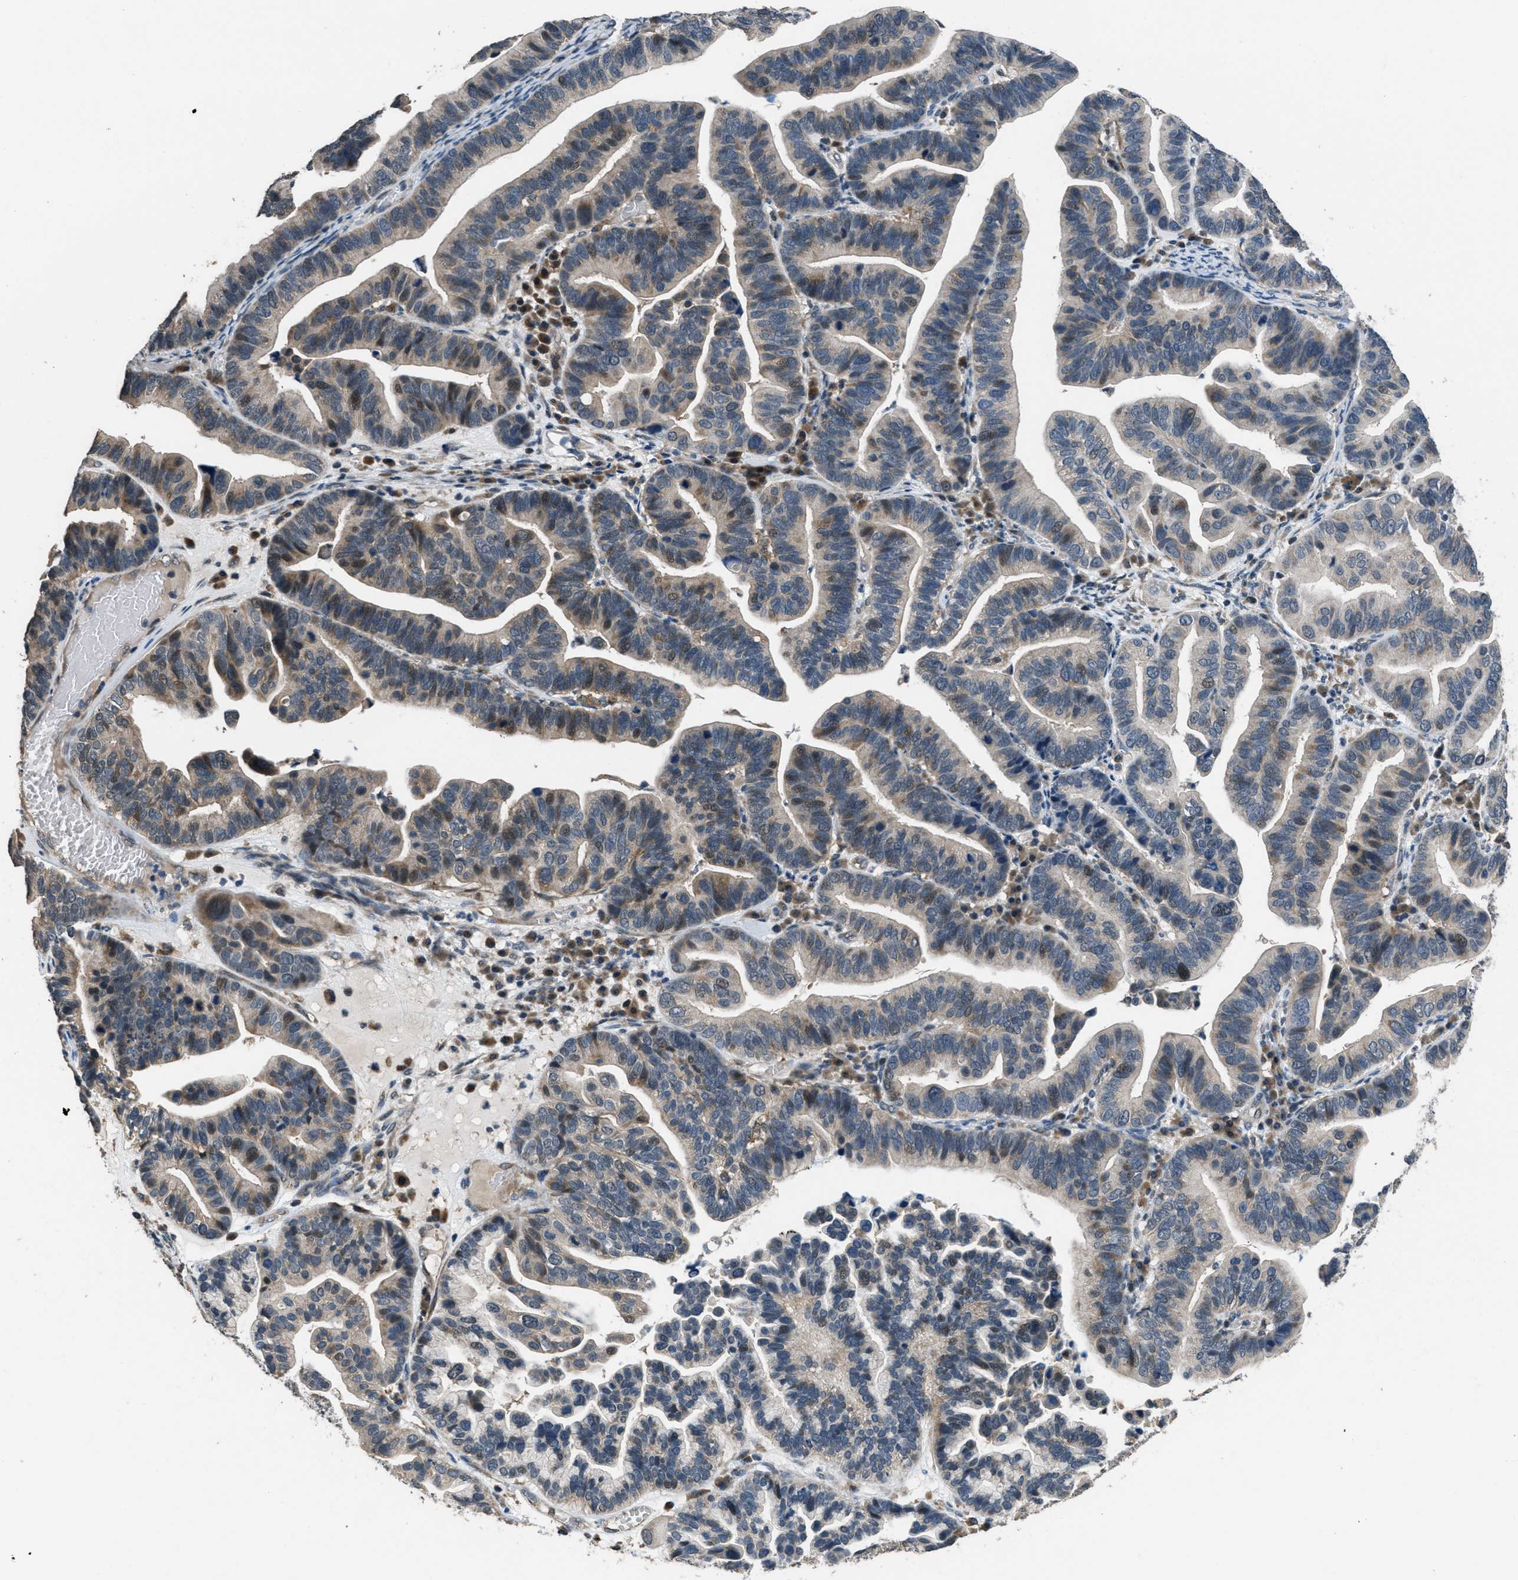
{"staining": {"intensity": "moderate", "quantity": "25%-75%", "location": "cytoplasmic/membranous,nuclear"}, "tissue": "ovarian cancer", "cell_type": "Tumor cells", "image_type": "cancer", "snomed": [{"axis": "morphology", "description": "Cystadenocarcinoma, serous, NOS"}, {"axis": "topography", "description": "Ovary"}], "caption": "Human ovarian cancer (serous cystadenocarcinoma) stained with a brown dye displays moderate cytoplasmic/membranous and nuclear positive positivity in approximately 25%-75% of tumor cells.", "gene": "NAT1", "patient": {"sex": "female", "age": 56}}